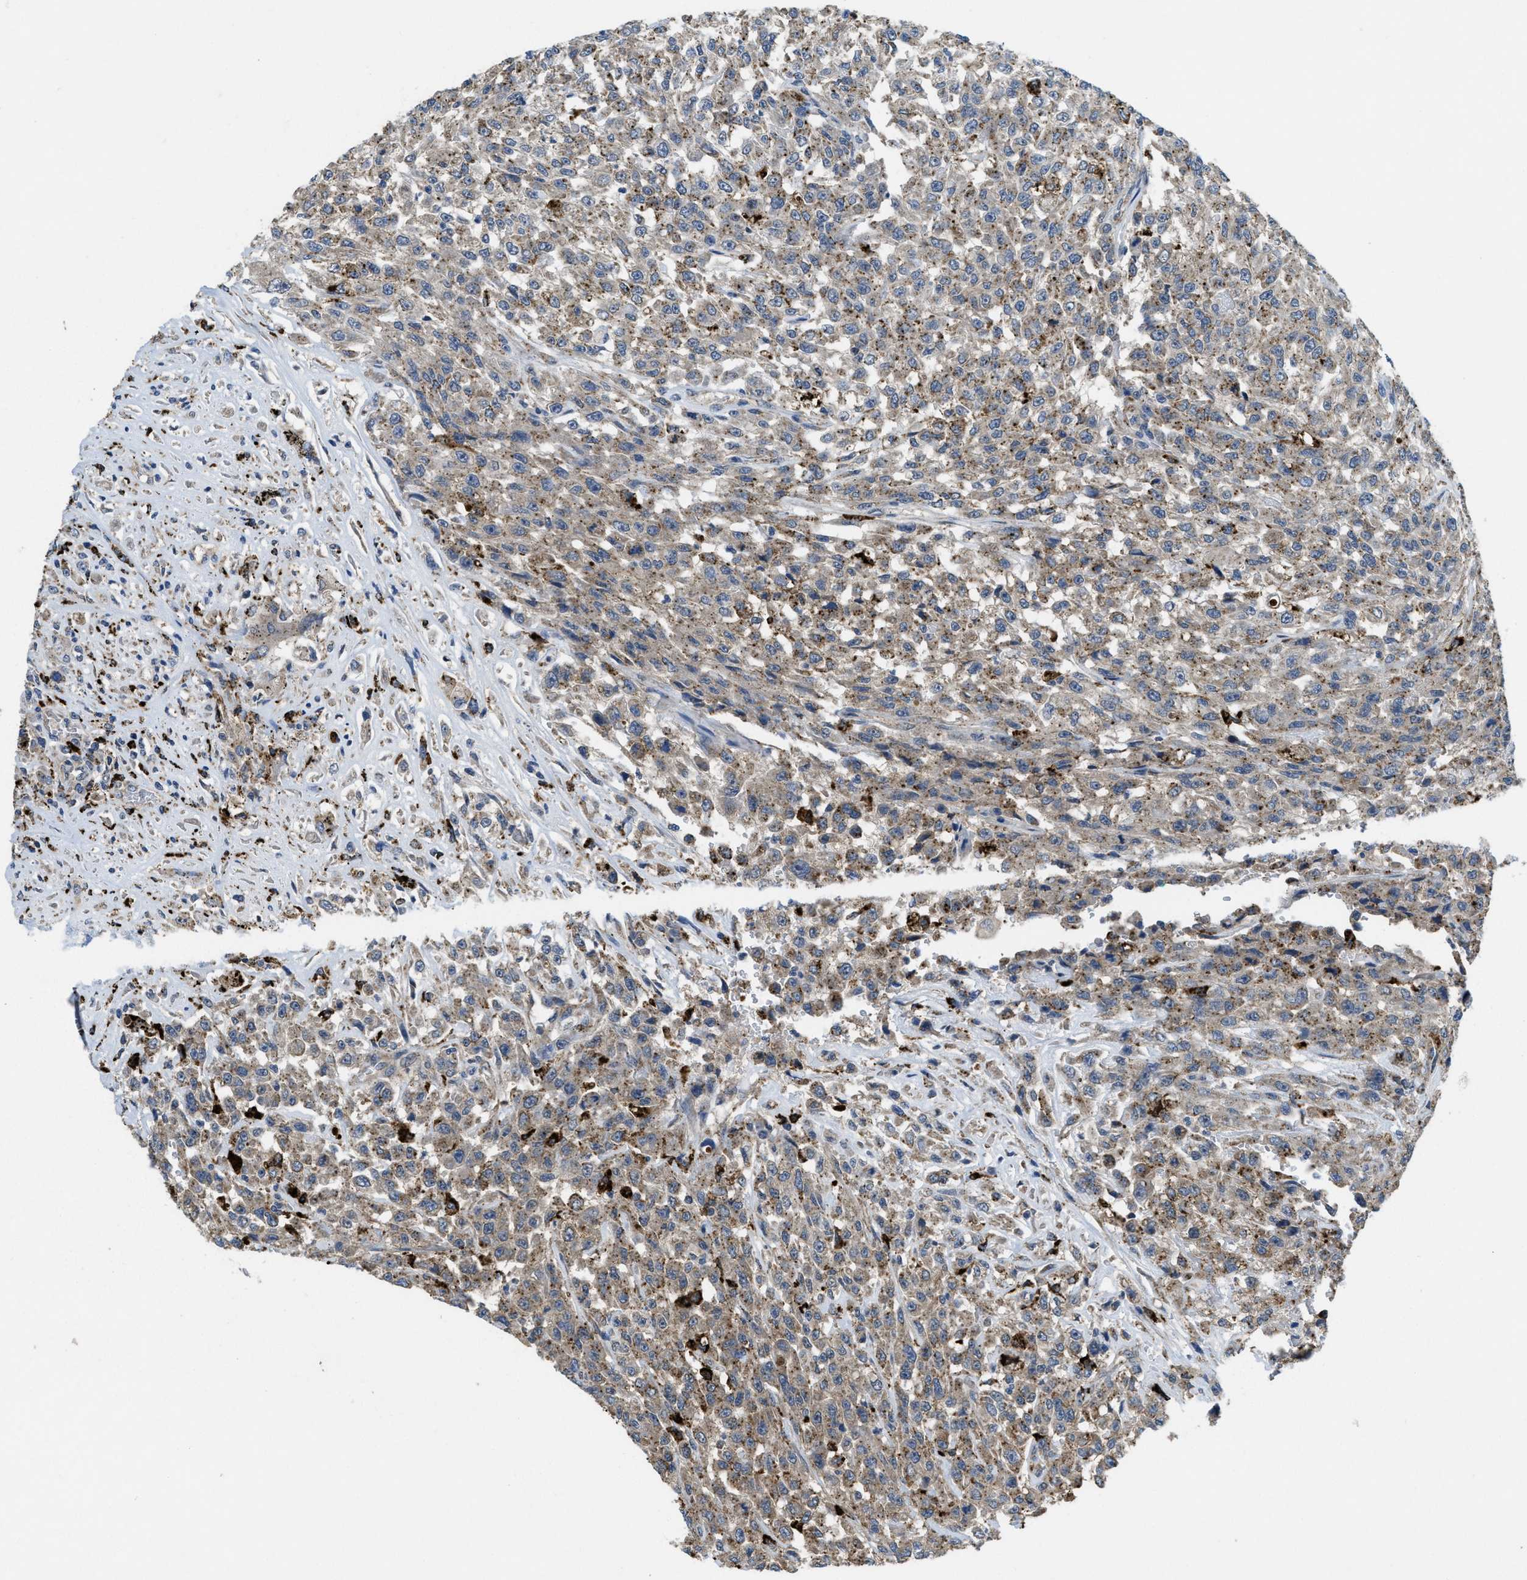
{"staining": {"intensity": "weak", "quantity": ">75%", "location": "cytoplasmic/membranous"}, "tissue": "urothelial cancer", "cell_type": "Tumor cells", "image_type": "cancer", "snomed": [{"axis": "morphology", "description": "Urothelial carcinoma, High grade"}, {"axis": "topography", "description": "Urinary bladder"}], "caption": "Tumor cells reveal weak cytoplasmic/membranous staining in approximately >75% of cells in urothelial cancer. The staining was performed using DAB (3,3'-diaminobenzidine), with brown indicating positive protein expression. Nuclei are stained blue with hematoxylin.", "gene": "BMPR2", "patient": {"sex": "male", "age": 46}}